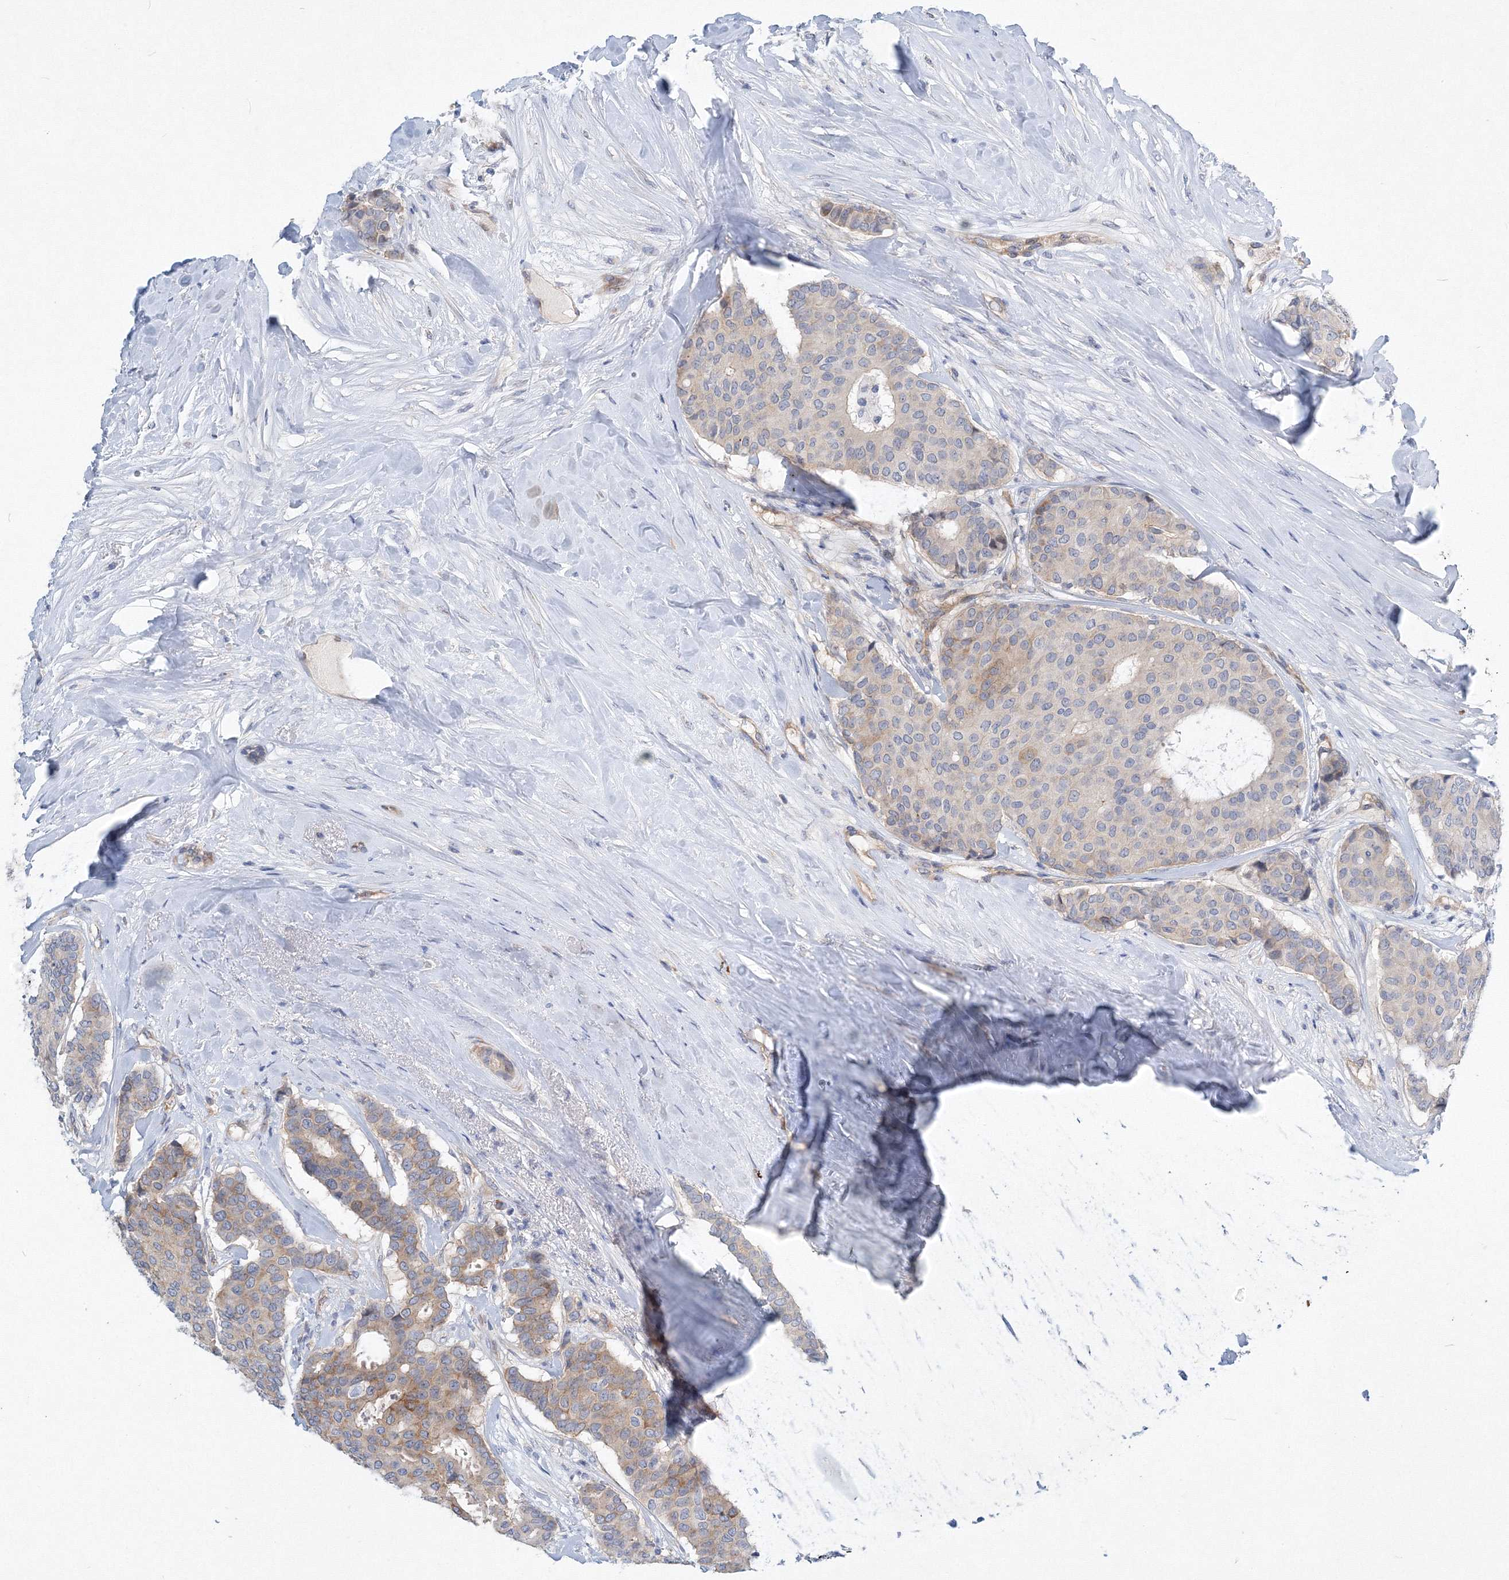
{"staining": {"intensity": "moderate", "quantity": "<25%", "location": "cytoplasmic/membranous"}, "tissue": "breast cancer", "cell_type": "Tumor cells", "image_type": "cancer", "snomed": [{"axis": "morphology", "description": "Duct carcinoma"}, {"axis": "topography", "description": "Breast"}], "caption": "Human breast cancer stained with a protein marker shows moderate staining in tumor cells.", "gene": "TANC1", "patient": {"sex": "female", "age": 75}}